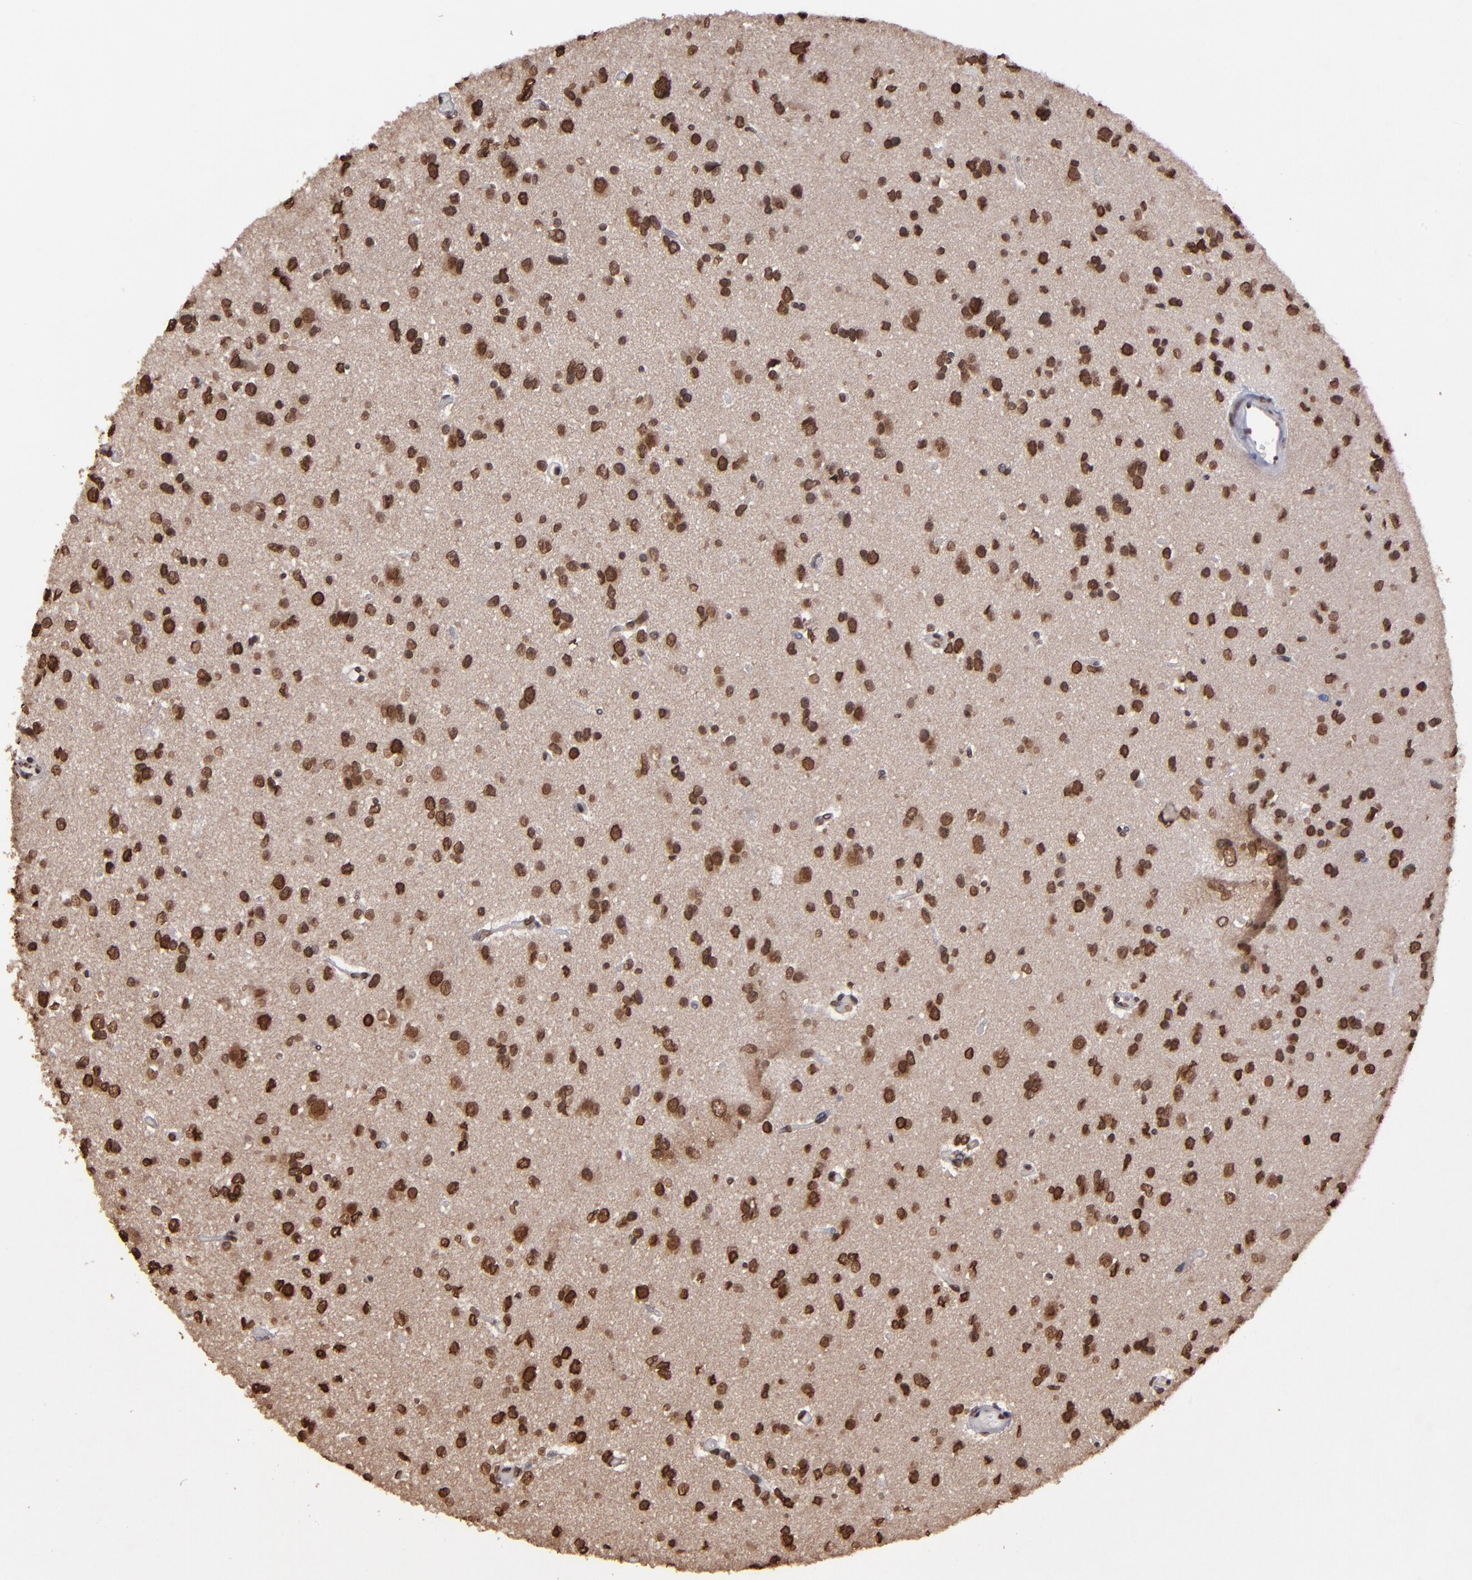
{"staining": {"intensity": "moderate", "quantity": ">75%", "location": "nuclear"}, "tissue": "glioma", "cell_type": "Tumor cells", "image_type": "cancer", "snomed": [{"axis": "morphology", "description": "Glioma, malignant, Low grade"}, {"axis": "topography", "description": "Brain"}], "caption": "About >75% of tumor cells in malignant low-grade glioma display moderate nuclear protein expression as visualized by brown immunohistochemical staining.", "gene": "AKT1", "patient": {"sex": "male", "age": 42}}